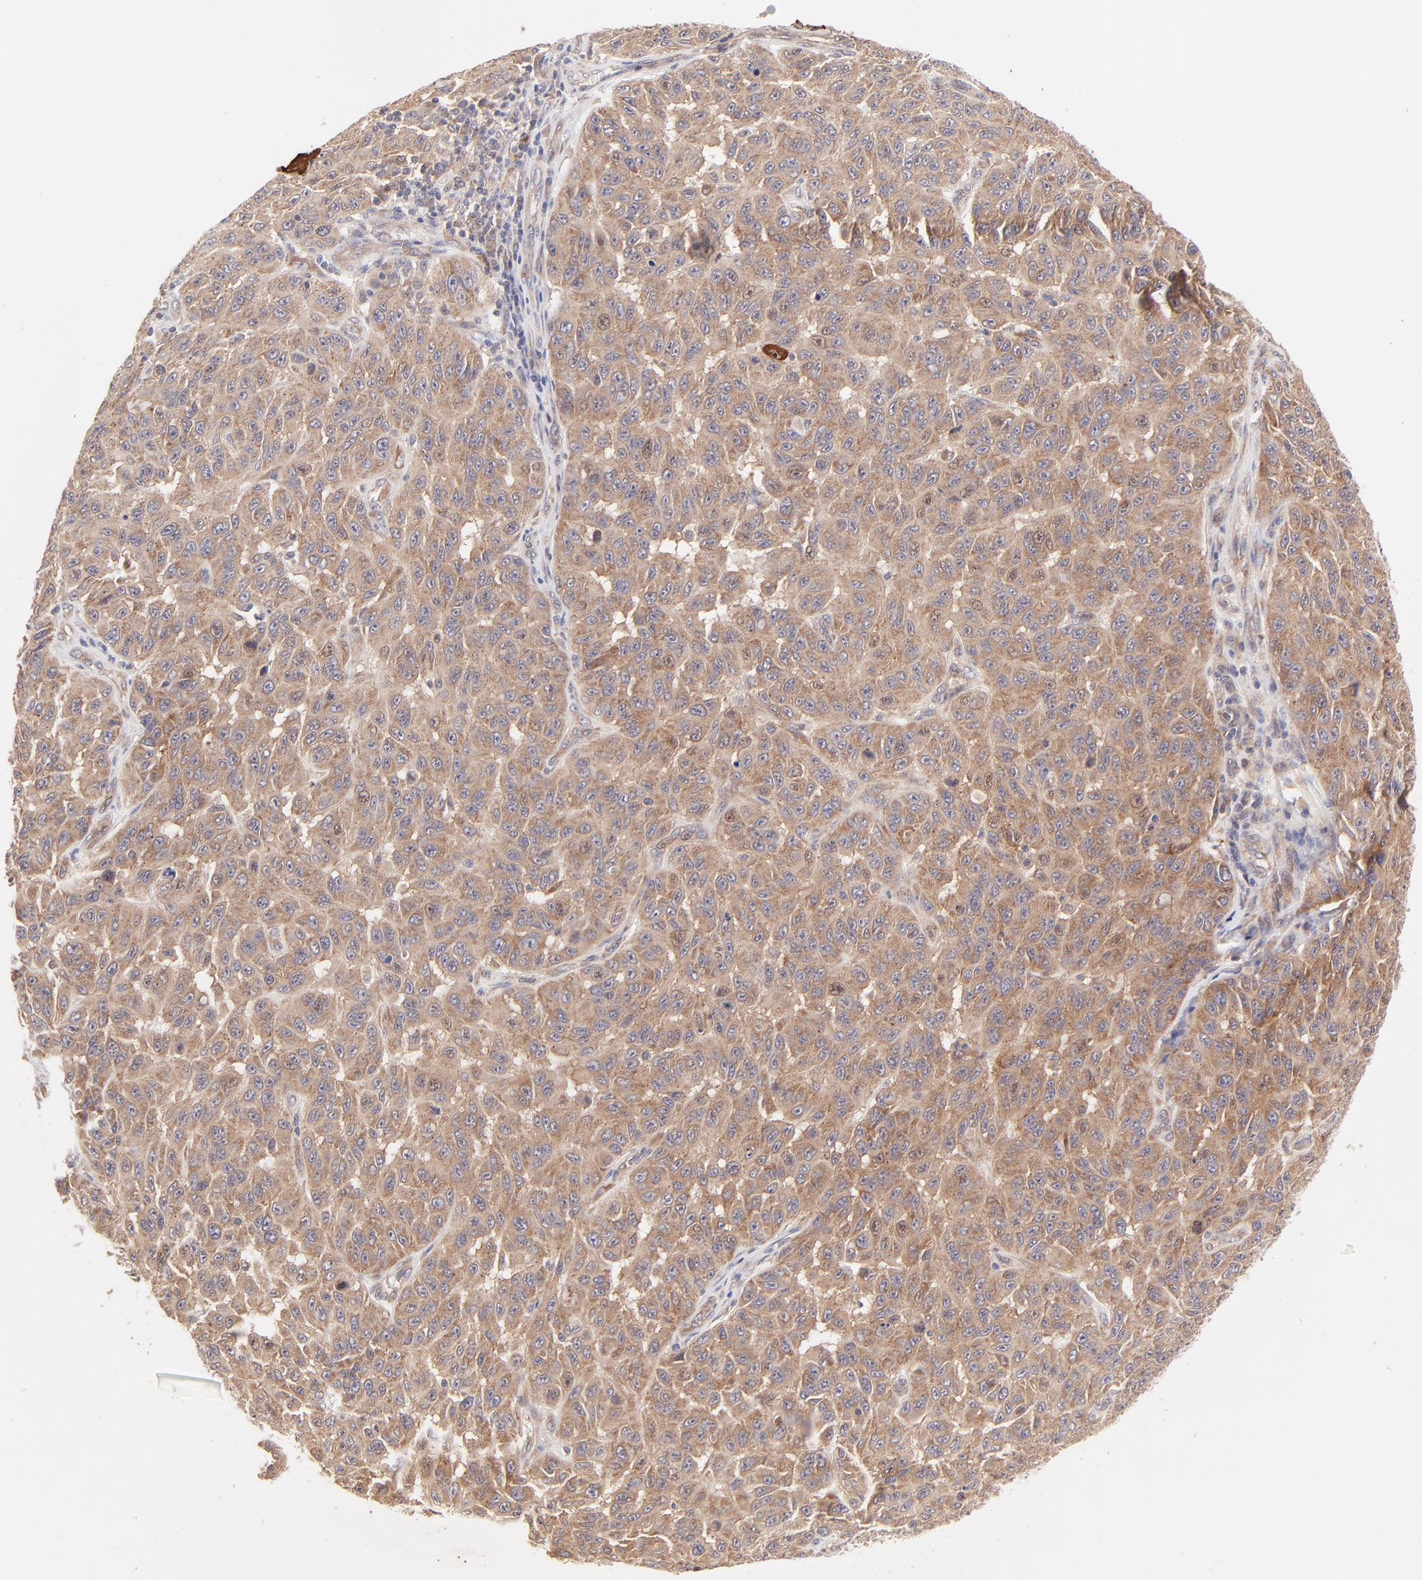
{"staining": {"intensity": "moderate", "quantity": ">75%", "location": "cytoplasmic/membranous"}, "tissue": "melanoma", "cell_type": "Tumor cells", "image_type": "cancer", "snomed": [{"axis": "morphology", "description": "Malignant melanoma, NOS"}, {"axis": "topography", "description": "Skin"}], "caption": "Human melanoma stained with a brown dye displays moderate cytoplasmic/membranous positive staining in about >75% of tumor cells.", "gene": "TNRC6B", "patient": {"sex": "male", "age": 30}}